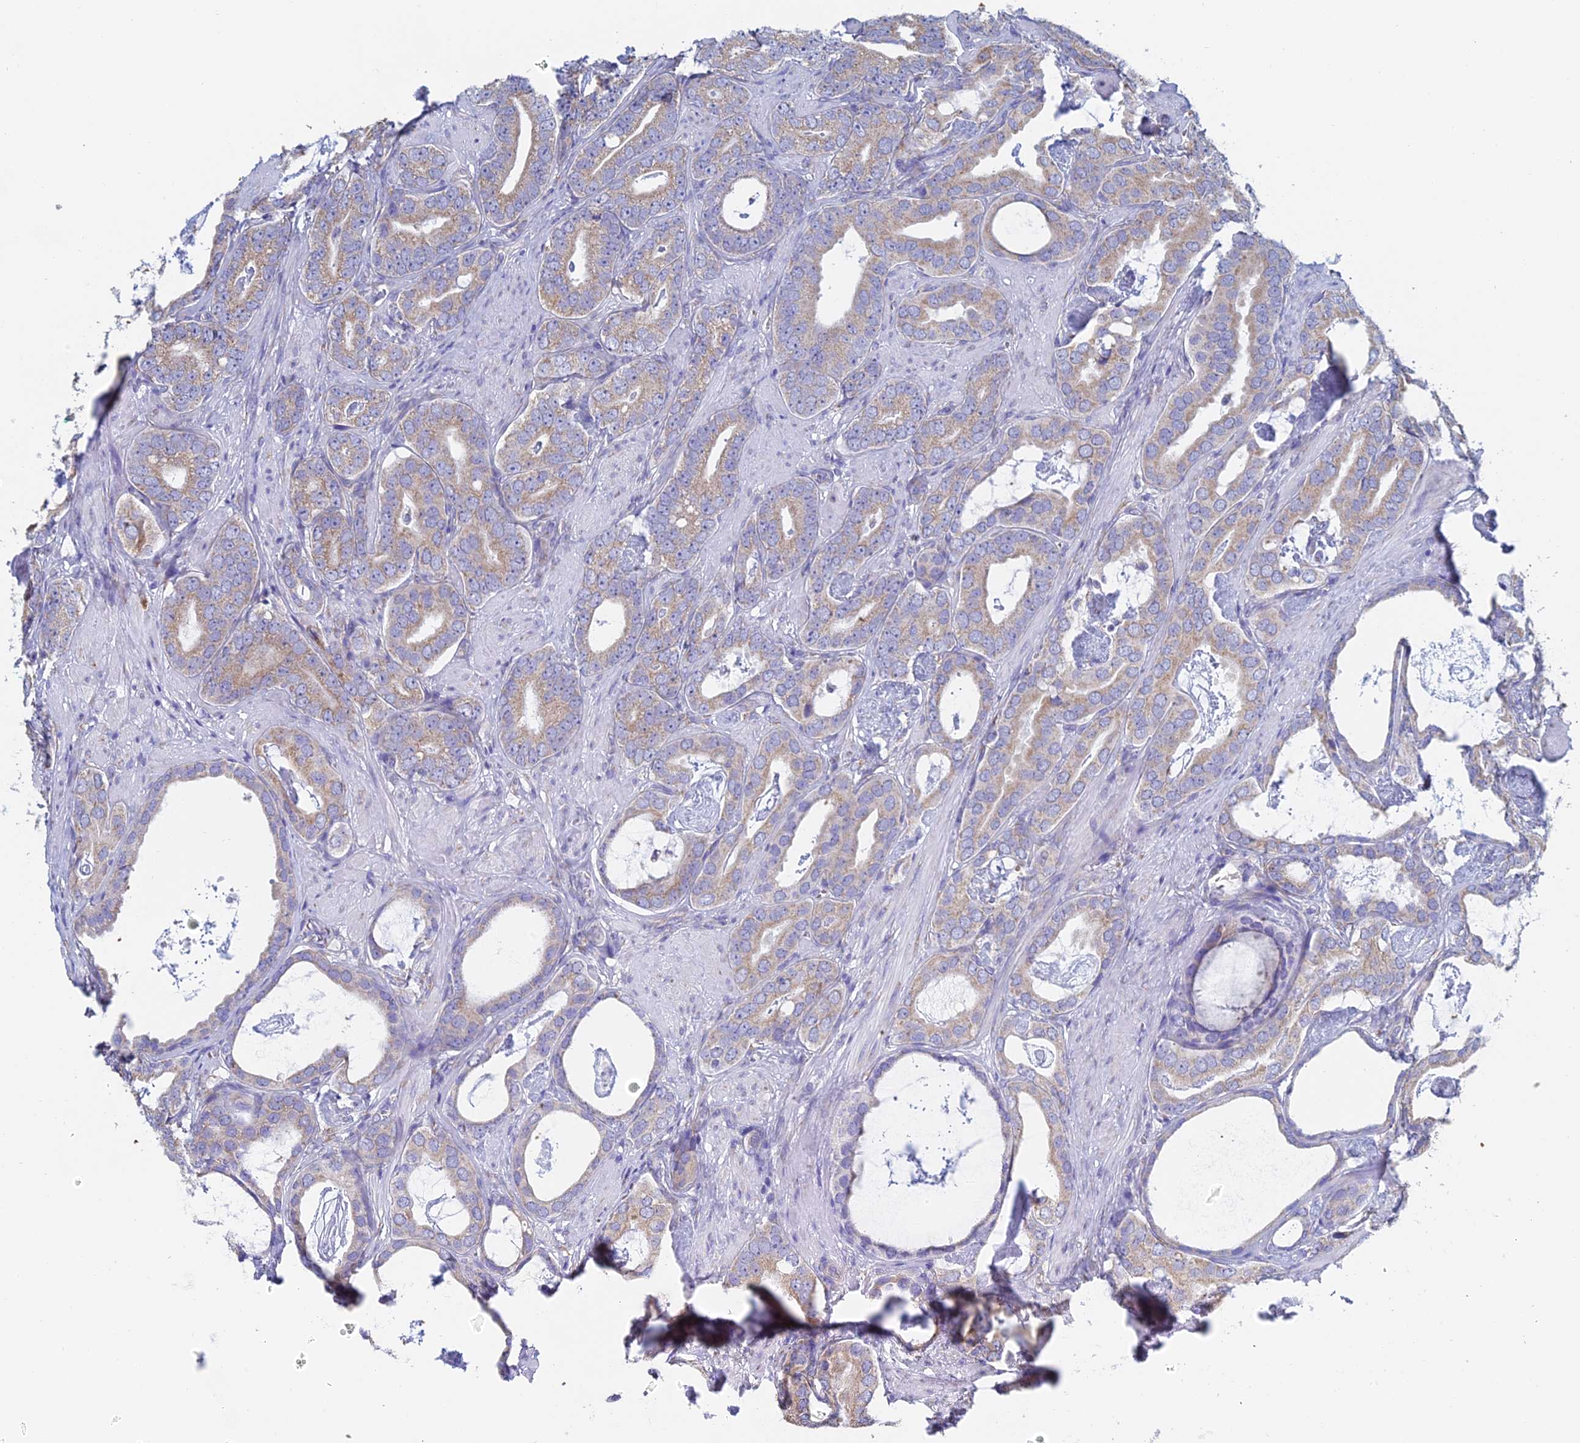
{"staining": {"intensity": "weak", "quantity": ">75%", "location": "cytoplasmic/membranous"}, "tissue": "prostate cancer", "cell_type": "Tumor cells", "image_type": "cancer", "snomed": [{"axis": "morphology", "description": "Adenocarcinoma, Low grade"}, {"axis": "topography", "description": "Prostate"}], "caption": "Prostate cancer (low-grade adenocarcinoma) stained with IHC exhibits weak cytoplasmic/membranous positivity in approximately >75% of tumor cells.", "gene": "CRACR2B", "patient": {"sex": "male", "age": 71}}